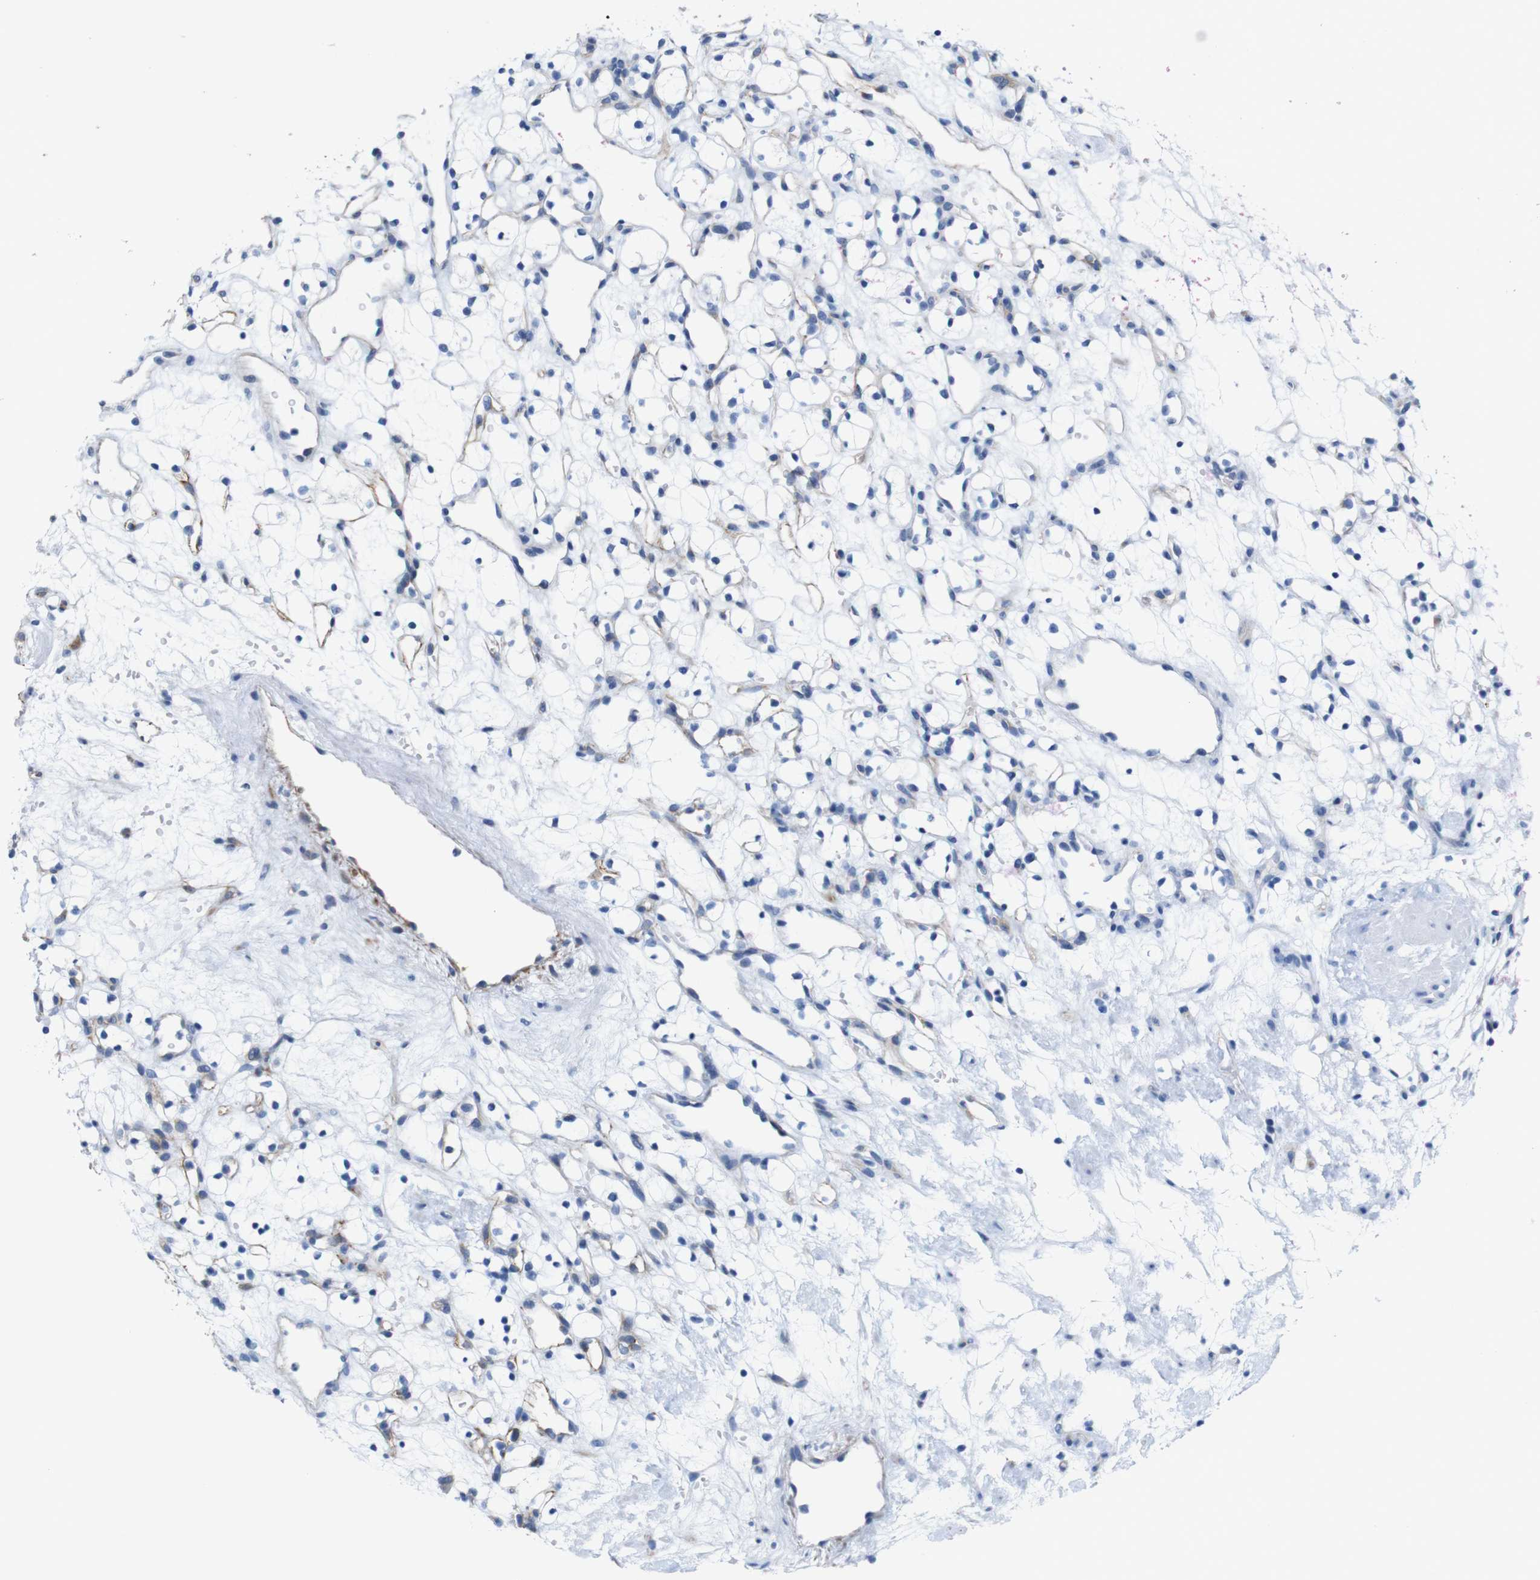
{"staining": {"intensity": "negative", "quantity": "none", "location": "none"}, "tissue": "renal cancer", "cell_type": "Tumor cells", "image_type": "cancer", "snomed": [{"axis": "morphology", "description": "Adenocarcinoma, NOS"}, {"axis": "topography", "description": "Kidney"}], "caption": "High magnification brightfield microscopy of renal adenocarcinoma stained with DAB (brown) and counterstained with hematoxylin (blue): tumor cells show no significant staining.", "gene": "JPH1", "patient": {"sex": "female", "age": 60}}